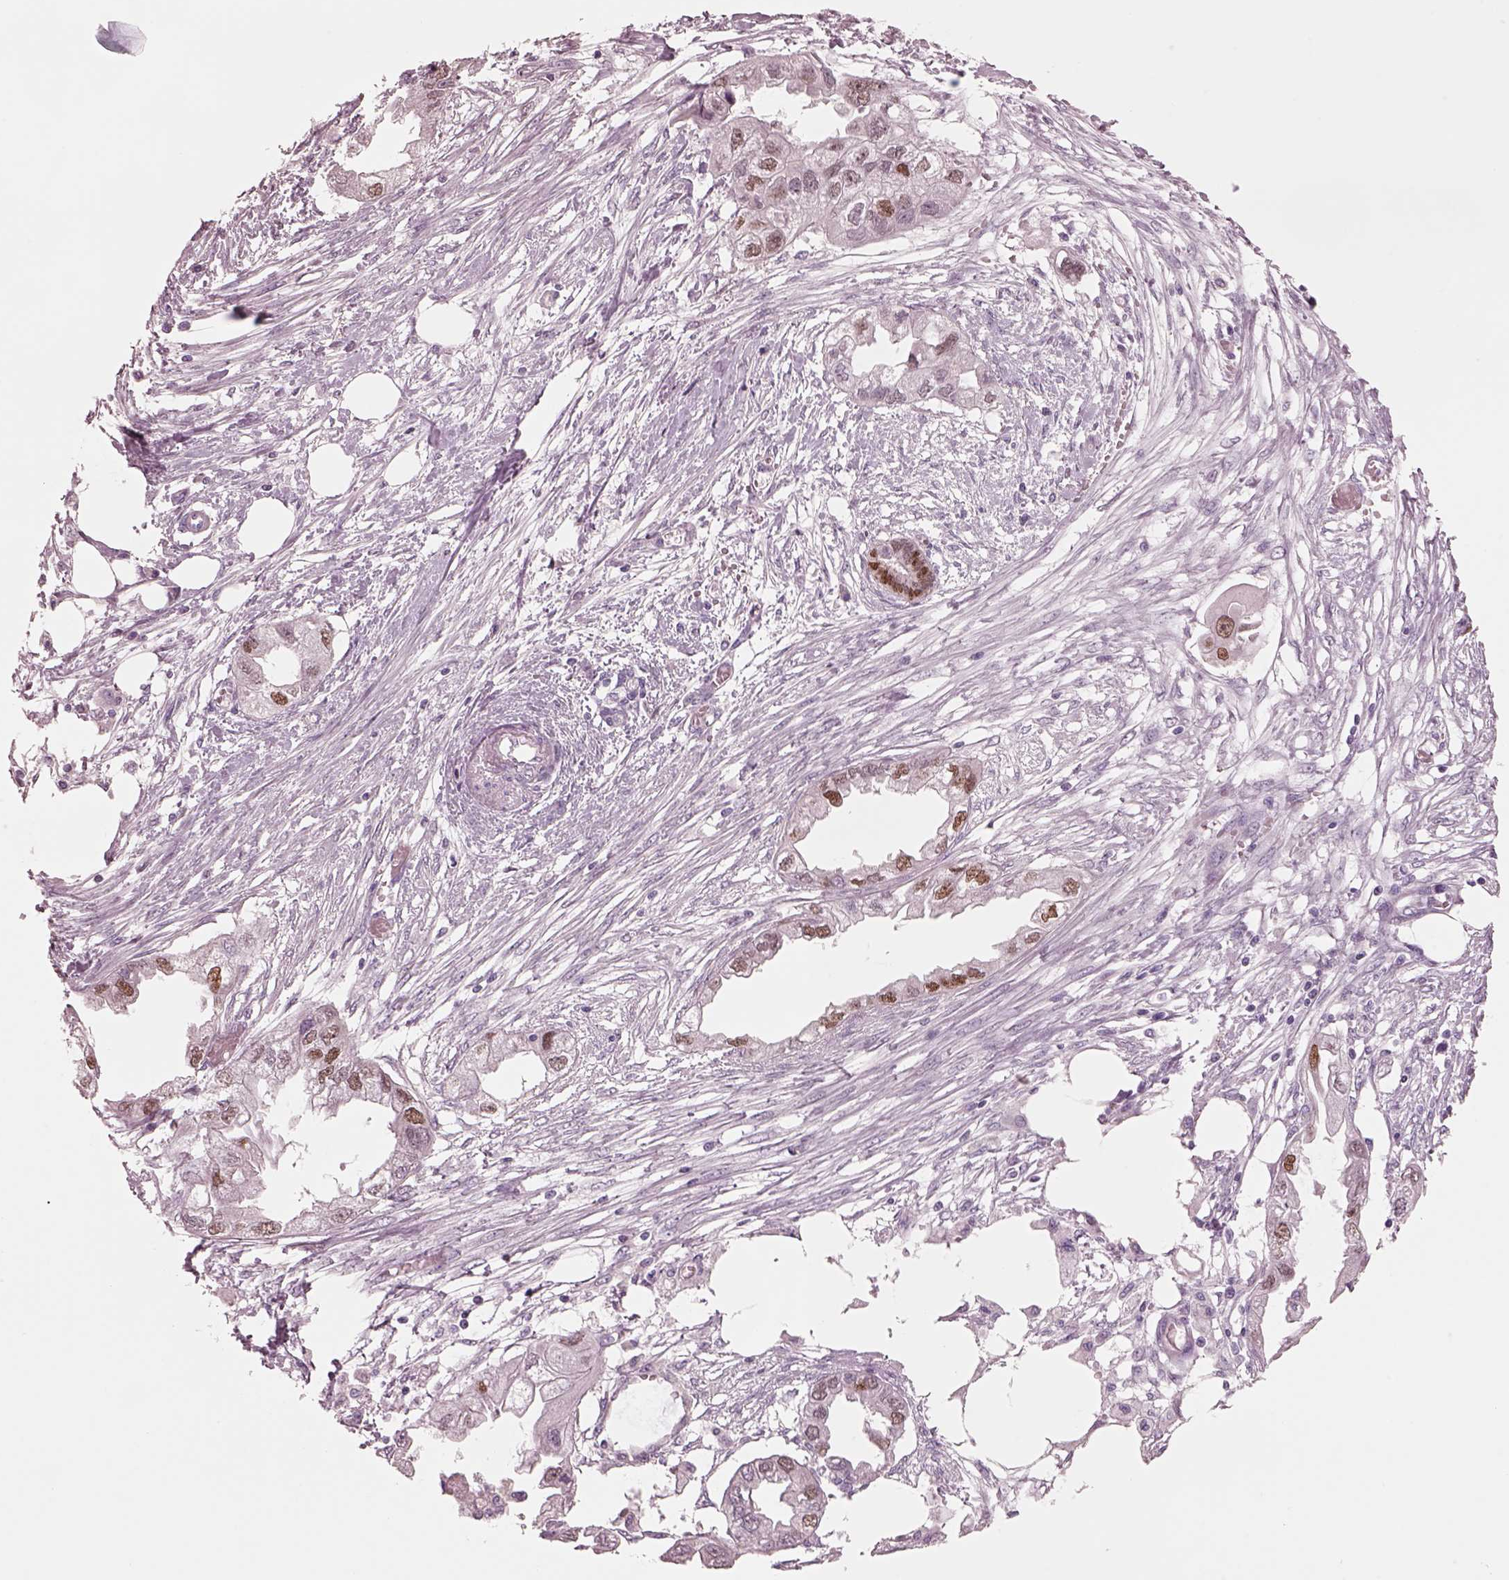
{"staining": {"intensity": "moderate", "quantity": ">75%", "location": "nuclear"}, "tissue": "endometrial cancer", "cell_type": "Tumor cells", "image_type": "cancer", "snomed": [{"axis": "morphology", "description": "Adenocarcinoma, NOS"}, {"axis": "morphology", "description": "Adenocarcinoma, metastatic, NOS"}, {"axis": "topography", "description": "Adipose tissue"}, {"axis": "topography", "description": "Endometrium"}], "caption": "Immunohistochemistry staining of endometrial adenocarcinoma, which exhibits medium levels of moderate nuclear positivity in approximately >75% of tumor cells indicating moderate nuclear protein expression. The staining was performed using DAB (brown) for protein detection and nuclei were counterstained in hematoxylin (blue).", "gene": "SOX9", "patient": {"sex": "female", "age": 67}}